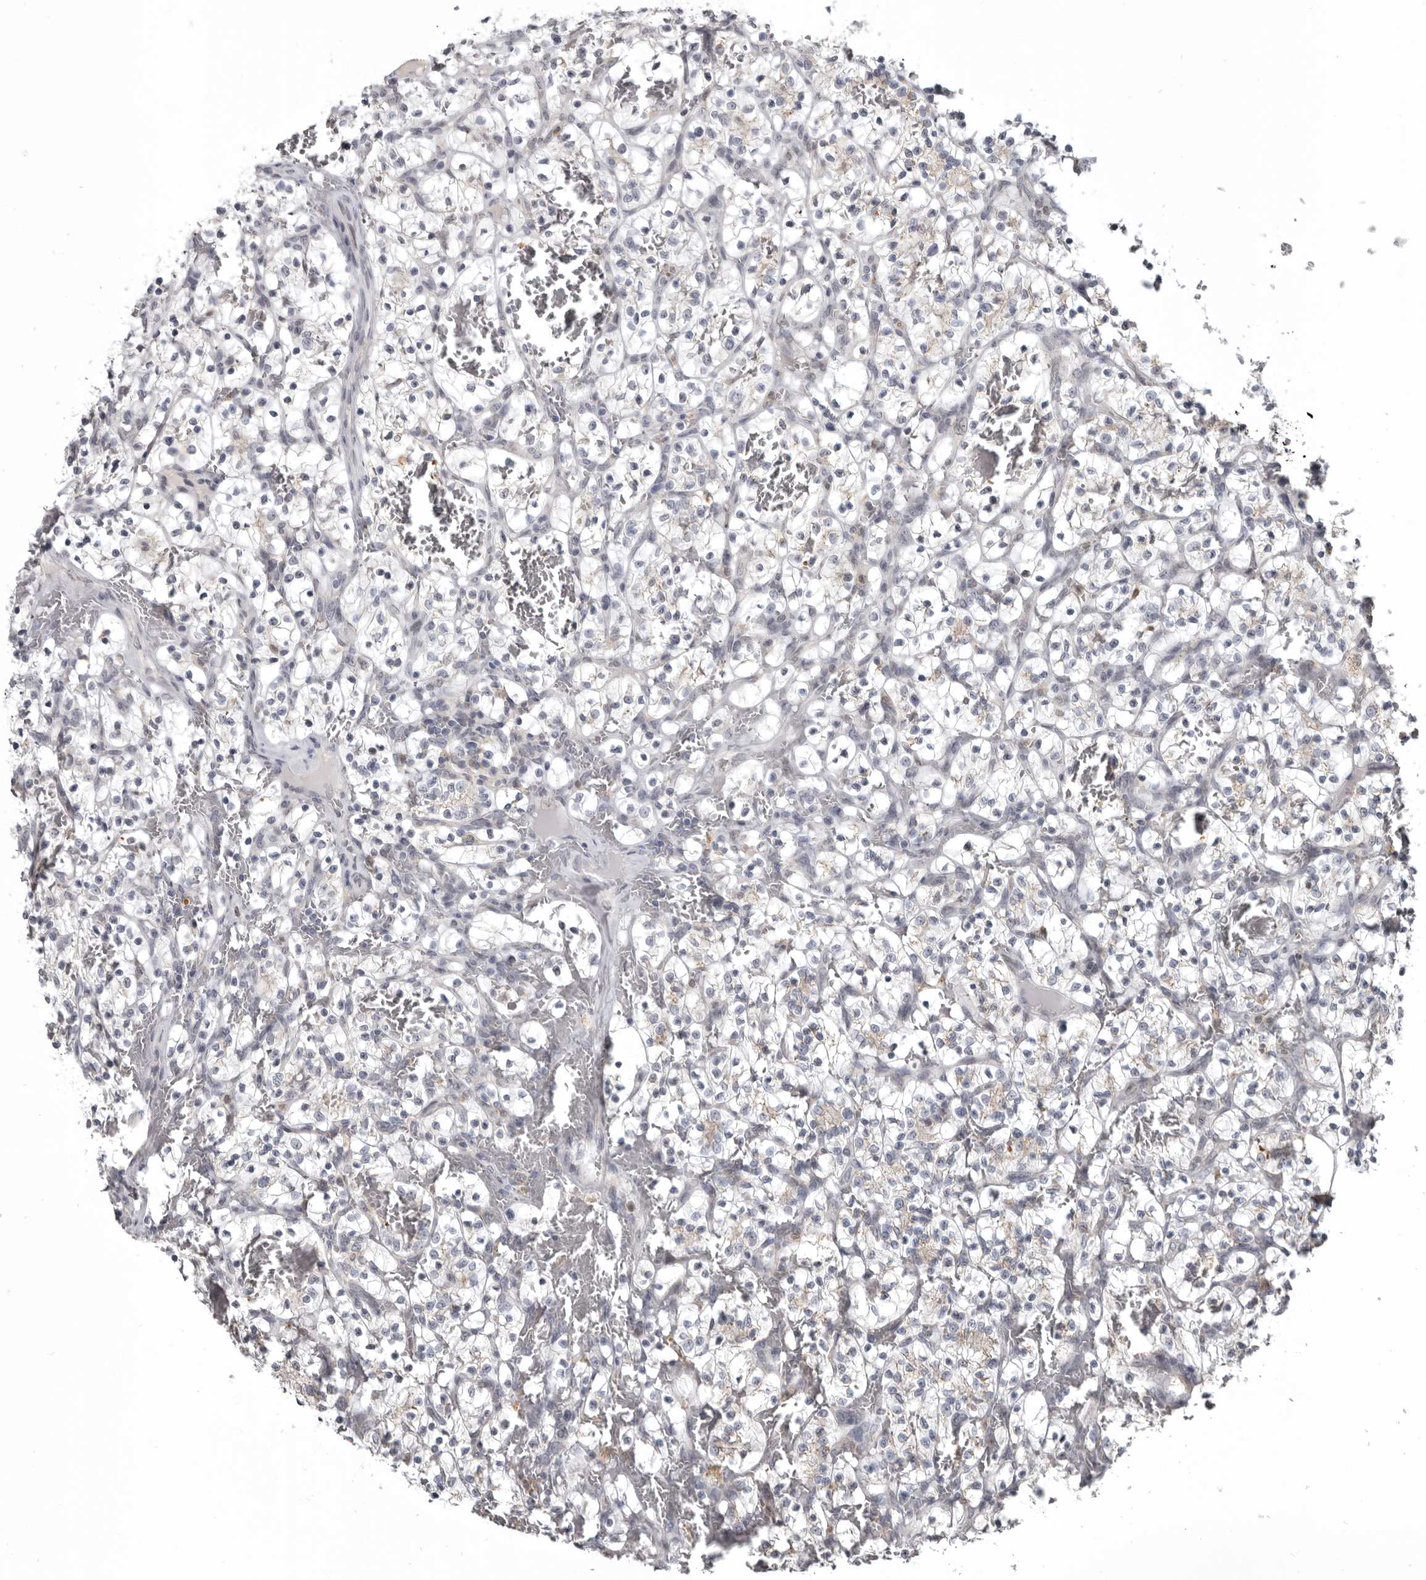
{"staining": {"intensity": "negative", "quantity": "none", "location": "none"}, "tissue": "renal cancer", "cell_type": "Tumor cells", "image_type": "cancer", "snomed": [{"axis": "morphology", "description": "Adenocarcinoma, NOS"}, {"axis": "topography", "description": "Kidney"}], "caption": "Photomicrograph shows no protein positivity in tumor cells of renal adenocarcinoma tissue. (DAB (3,3'-diaminobenzidine) IHC with hematoxylin counter stain).", "gene": "CGN", "patient": {"sex": "female", "age": 57}}